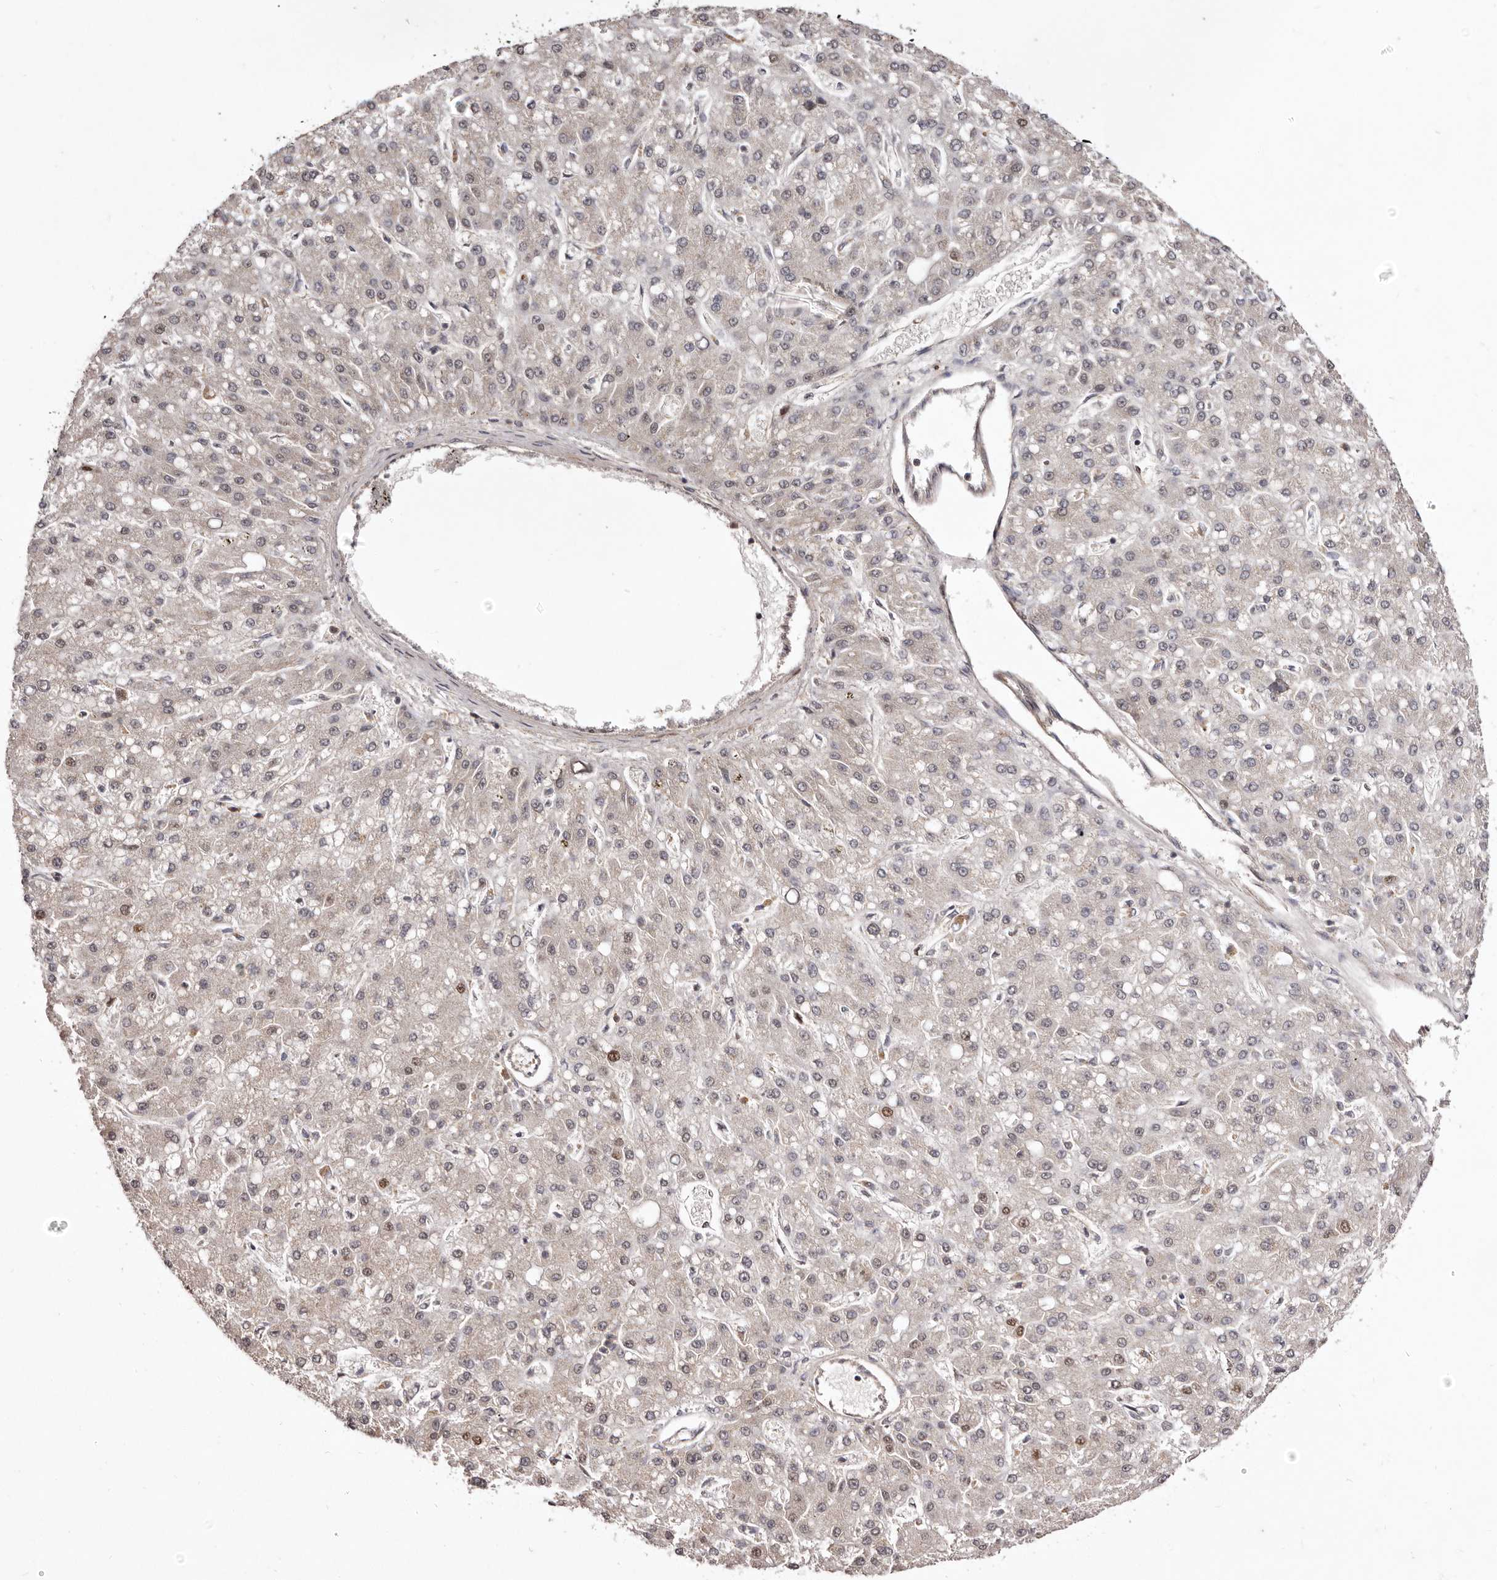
{"staining": {"intensity": "weak", "quantity": "25%-75%", "location": "nuclear"}, "tissue": "liver cancer", "cell_type": "Tumor cells", "image_type": "cancer", "snomed": [{"axis": "morphology", "description": "Carcinoma, Hepatocellular, NOS"}, {"axis": "topography", "description": "Liver"}], "caption": "Hepatocellular carcinoma (liver) tissue reveals weak nuclear staining in approximately 25%-75% of tumor cells", "gene": "NOTCH1", "patient": {"sex": "male", "age": 67}}